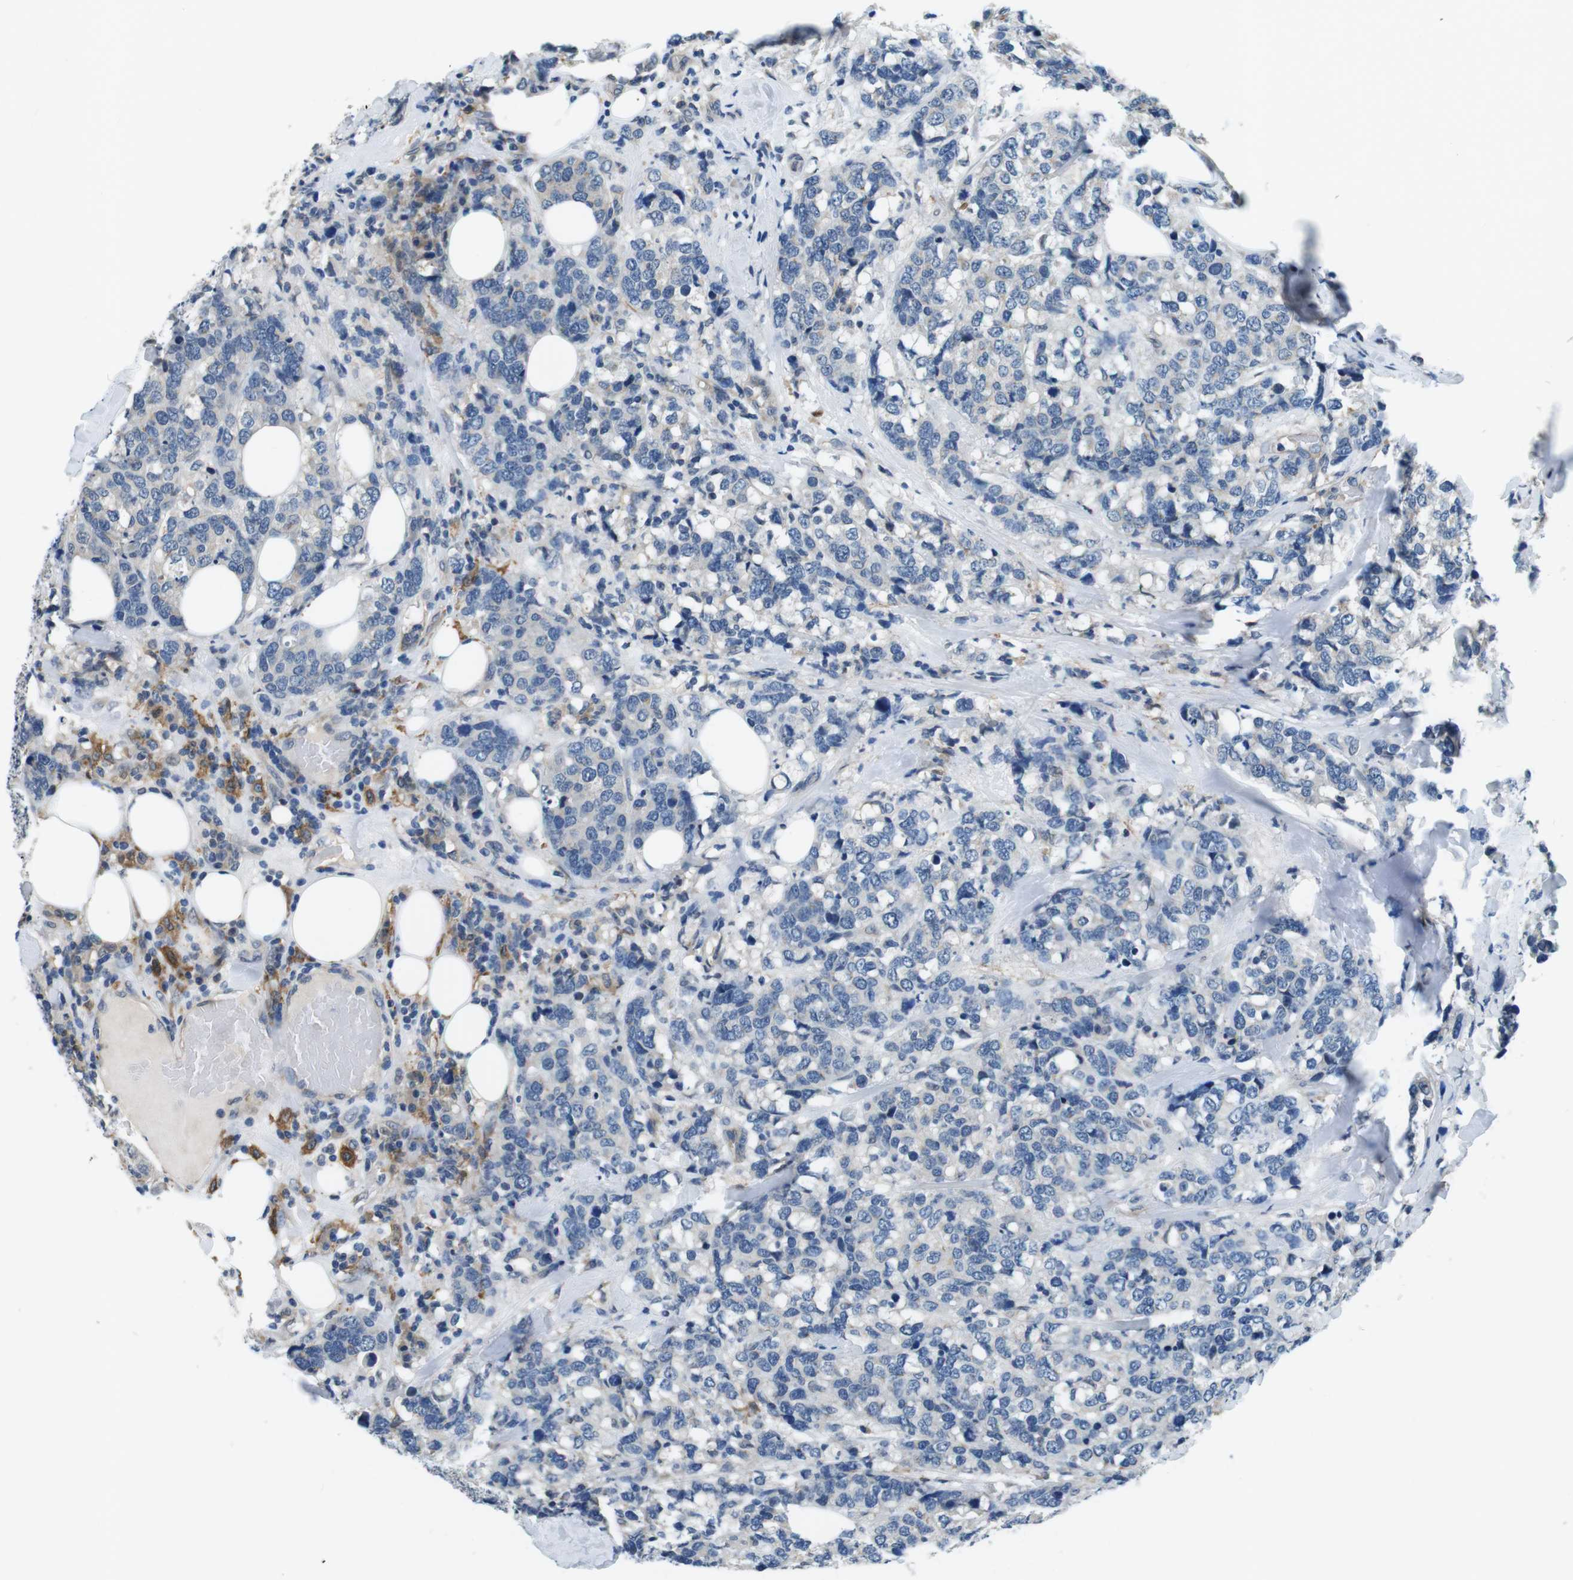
{"staining": {"intensity": "weak", "quantity": "<25%", "location": "cytoplasmic/membranous"}, "tissue": "breast cancer", "cell_type": "Tumor cells", "image_type": "cancer", "snomed": [{"axis": "morphology", "description": "Lobular carcinoma"}, {"axis": "topography", "description": "Breast"}], "caption": "IHC of breast cancer reveals no expression in tumor cells. (DAB (3,3'-diaminobenzidine) immunohistochemistry with hematoxylin counter stain).", "gene": "CD163L1", "patient": {"sex": "female", "age": 59}}